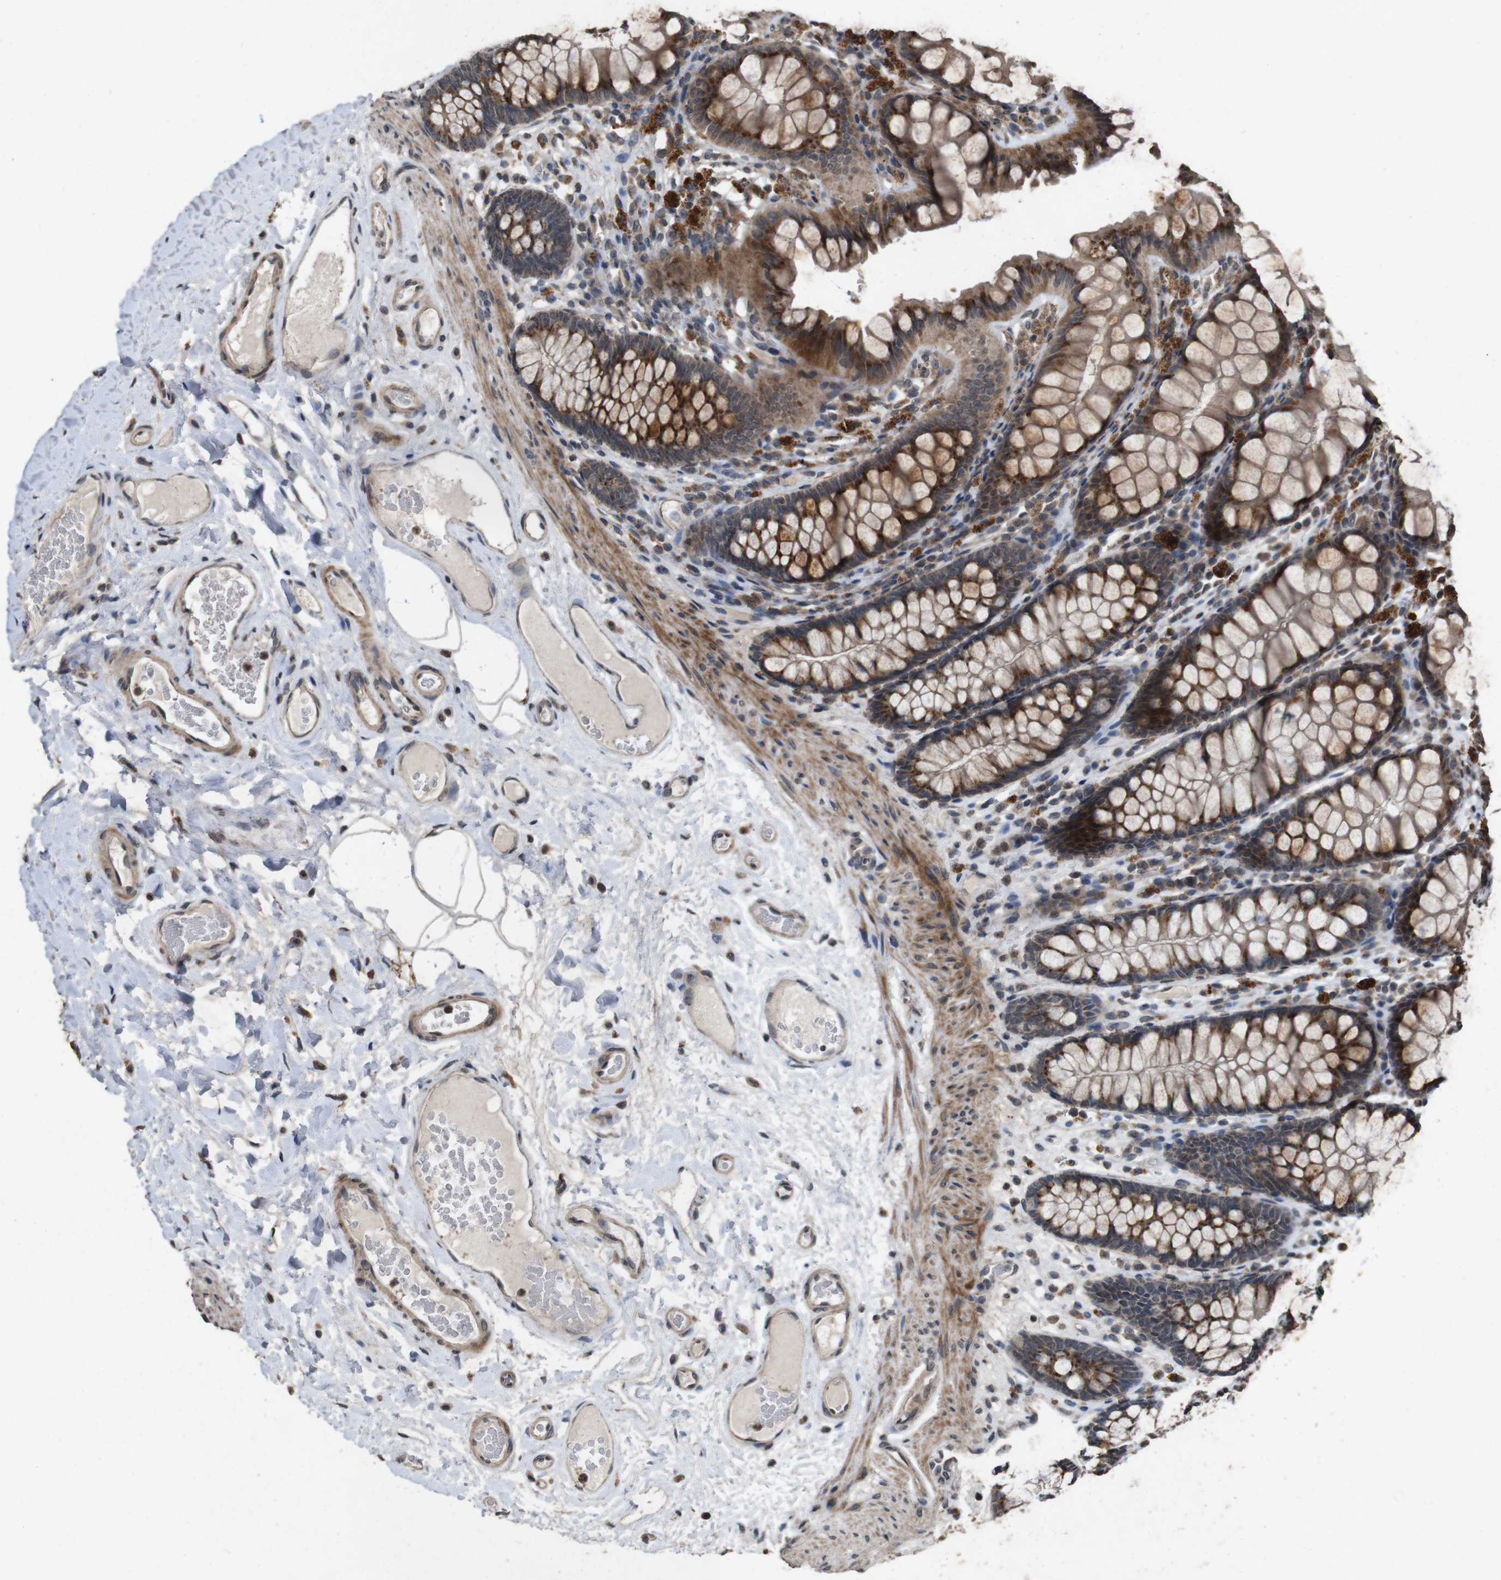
{"staining": {"intensity": "weak", "quantity": ">75%", "location": "cytoplasmic/membranous"}, "tissue": "colon", "cell_type": "Endothelial cells", "image_type": "normal", "snomed": [{"axis": "morphology", "description": "Normal tissue, NOS"}, {"axis": "topography", "description": "Colon"}], "caption": "Colon stained with IHC exhibits weak cytoplasmic/membranous staining in about >75% of endothelial cells.", "gene": "SORL1", "patient": {"sex": "female", "age": 55}}